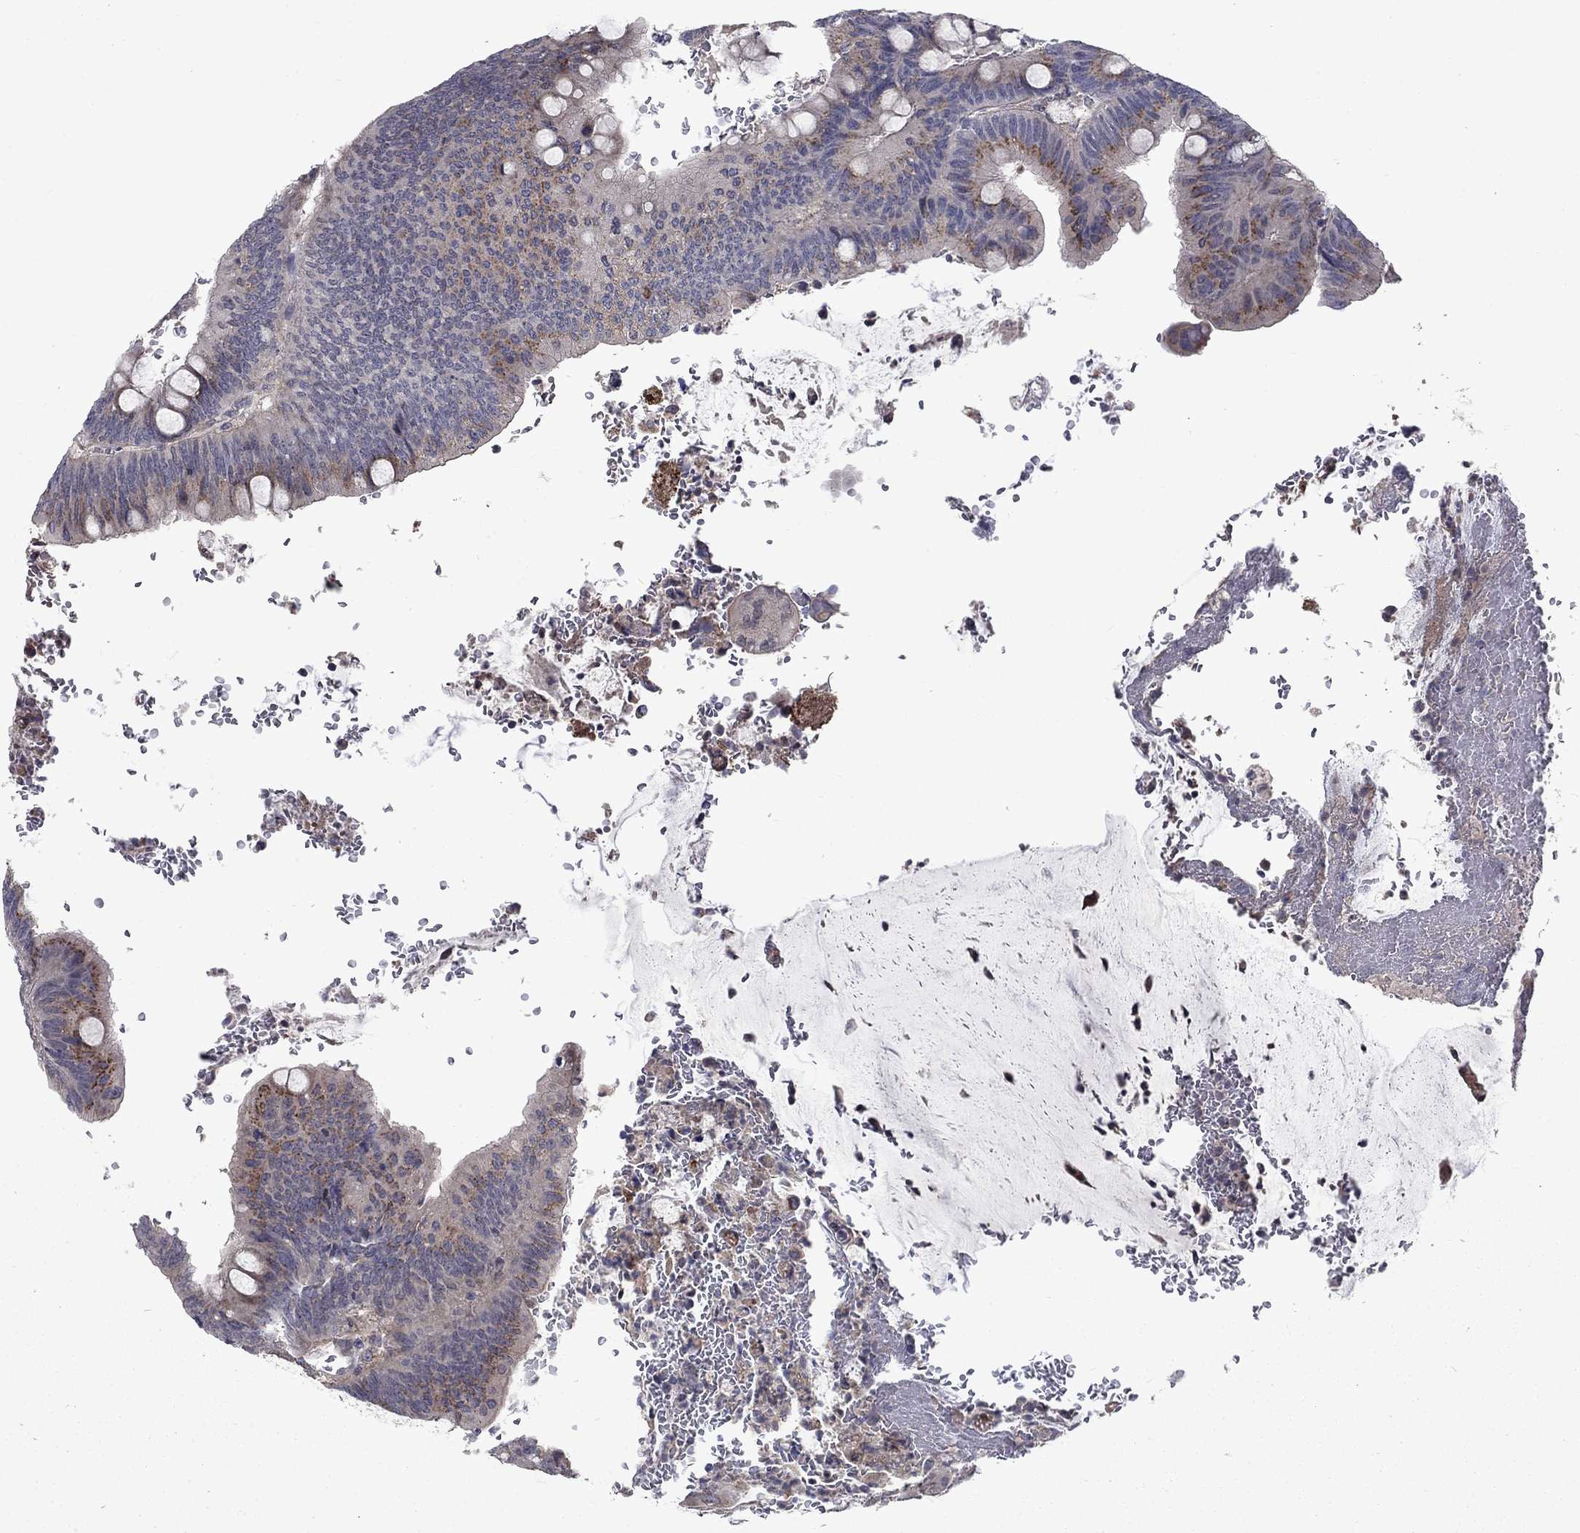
{"staining": {"intensity": "strong", "quantity": "<25%", "location": "cytoplasmic/membranous"}, "tissue": "colorectal cancer", "cell_type": "Tumor cells", "image_type": "cancer", "snomed": [{"axis": "morphology", "description": "Normal tissue, NOS"}, {"axis": "morphology", "description": "Adenocarcinoma, NOS"}, {"axis": "topography", "description": "Rectum"}], "caption": "Immunohistochemical staining of colorectal cancer (adenocarcinoma) reveals strong cytoplasmic/membranous protein positivity in approximately <25% of tumor cells.", "gene": "FAM3B", "patient": {"sex": "male", "age": 92}}